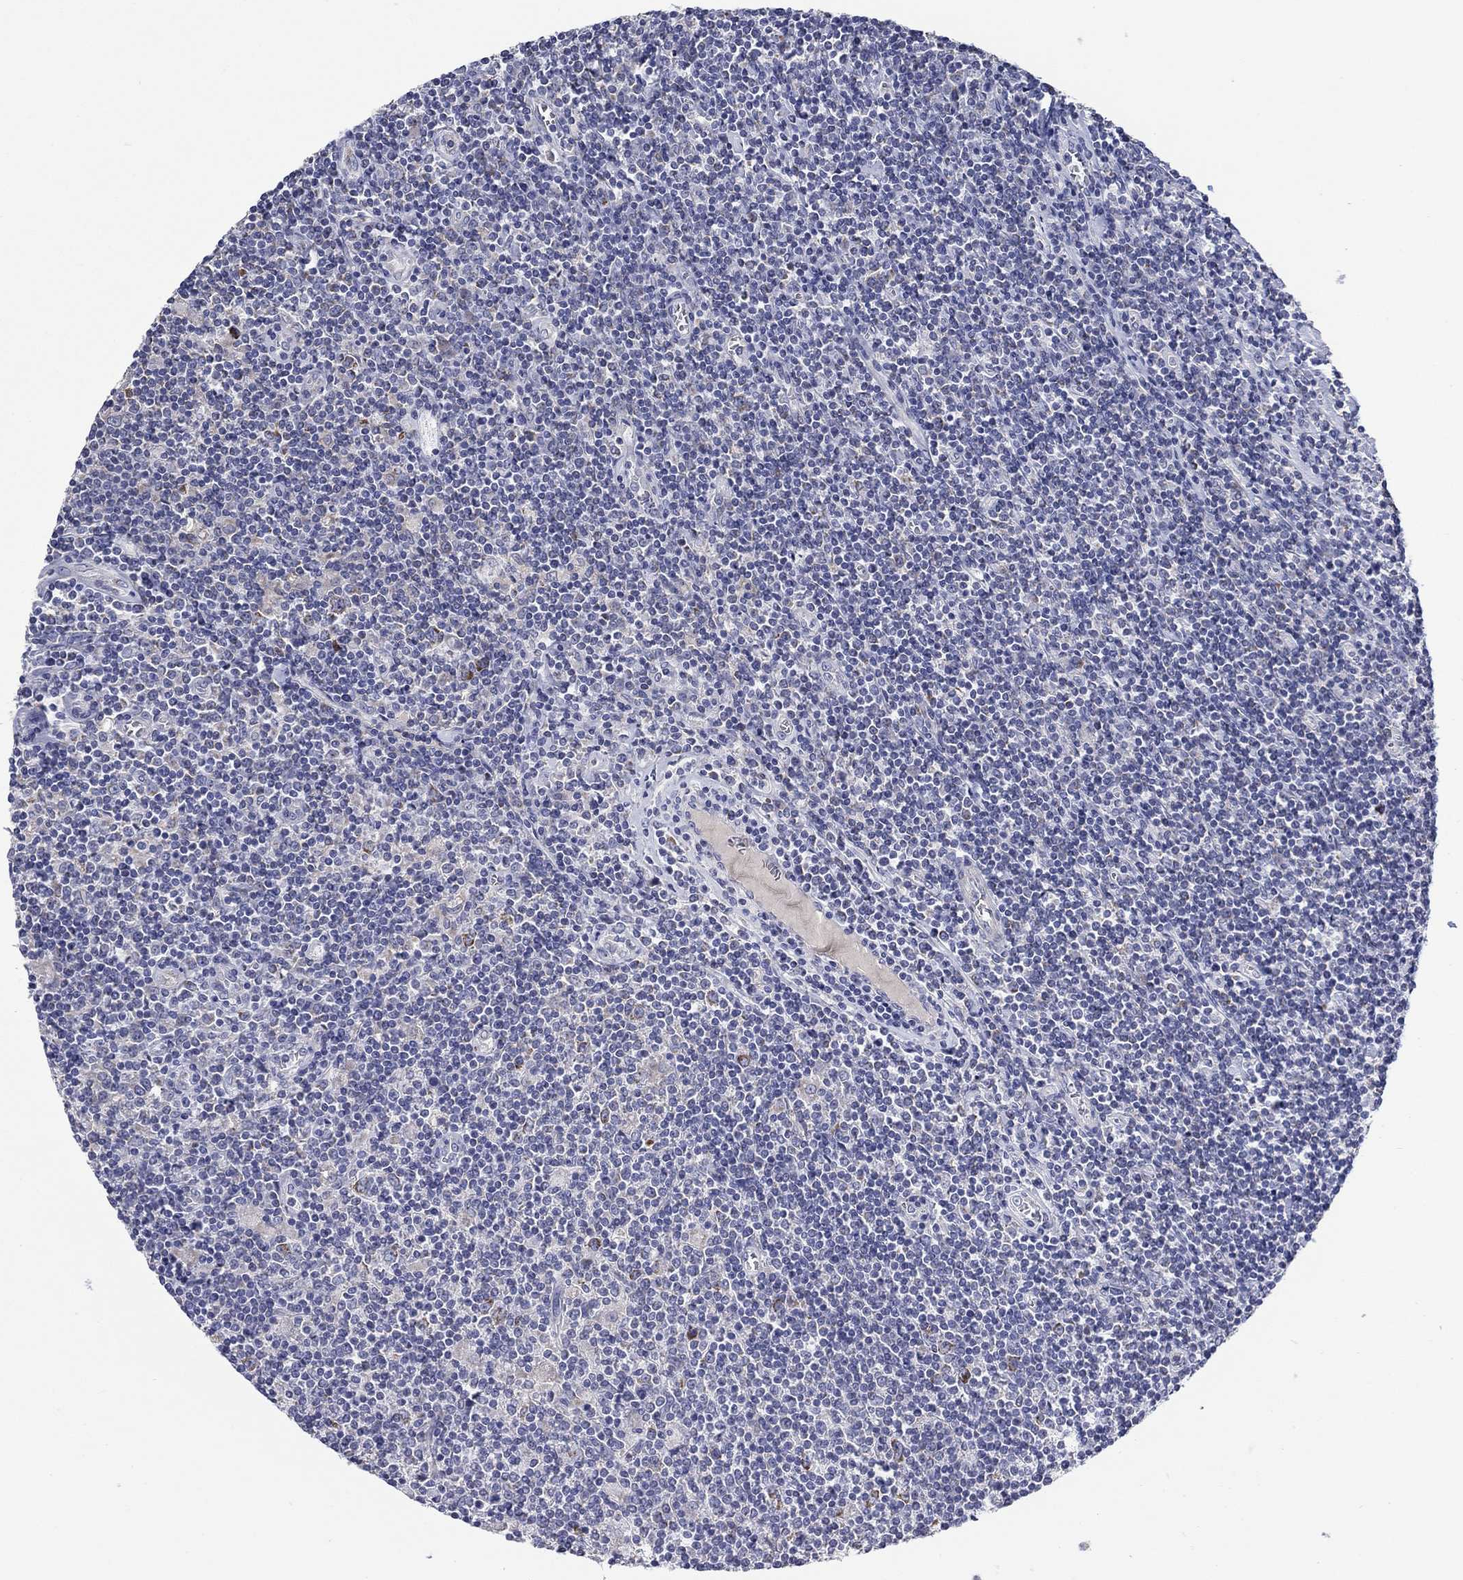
{"staining": {"intensity": "moderate", "quantity": "25%-75%", "location": "cytoplasmic/membranous"}, "tissue": "lymphoma", "cell_type": "Tumor cells", "image_type": "cancer", "snomed": [{"axis": "morphology", "description": "Hodgkin's disease, NOS"}, {"axis": "topography", "description": "Lymph node"}], "caption": "High-power microscopy captured an immunohistochemistry histopathology image of Hodgkin's disease, revealing moderate cytoplasmic/membranous expression in approximately 25%-75% of tumor cells.", "gene": "CLVS1", "patient": {"sex": "male", "age": 40}}